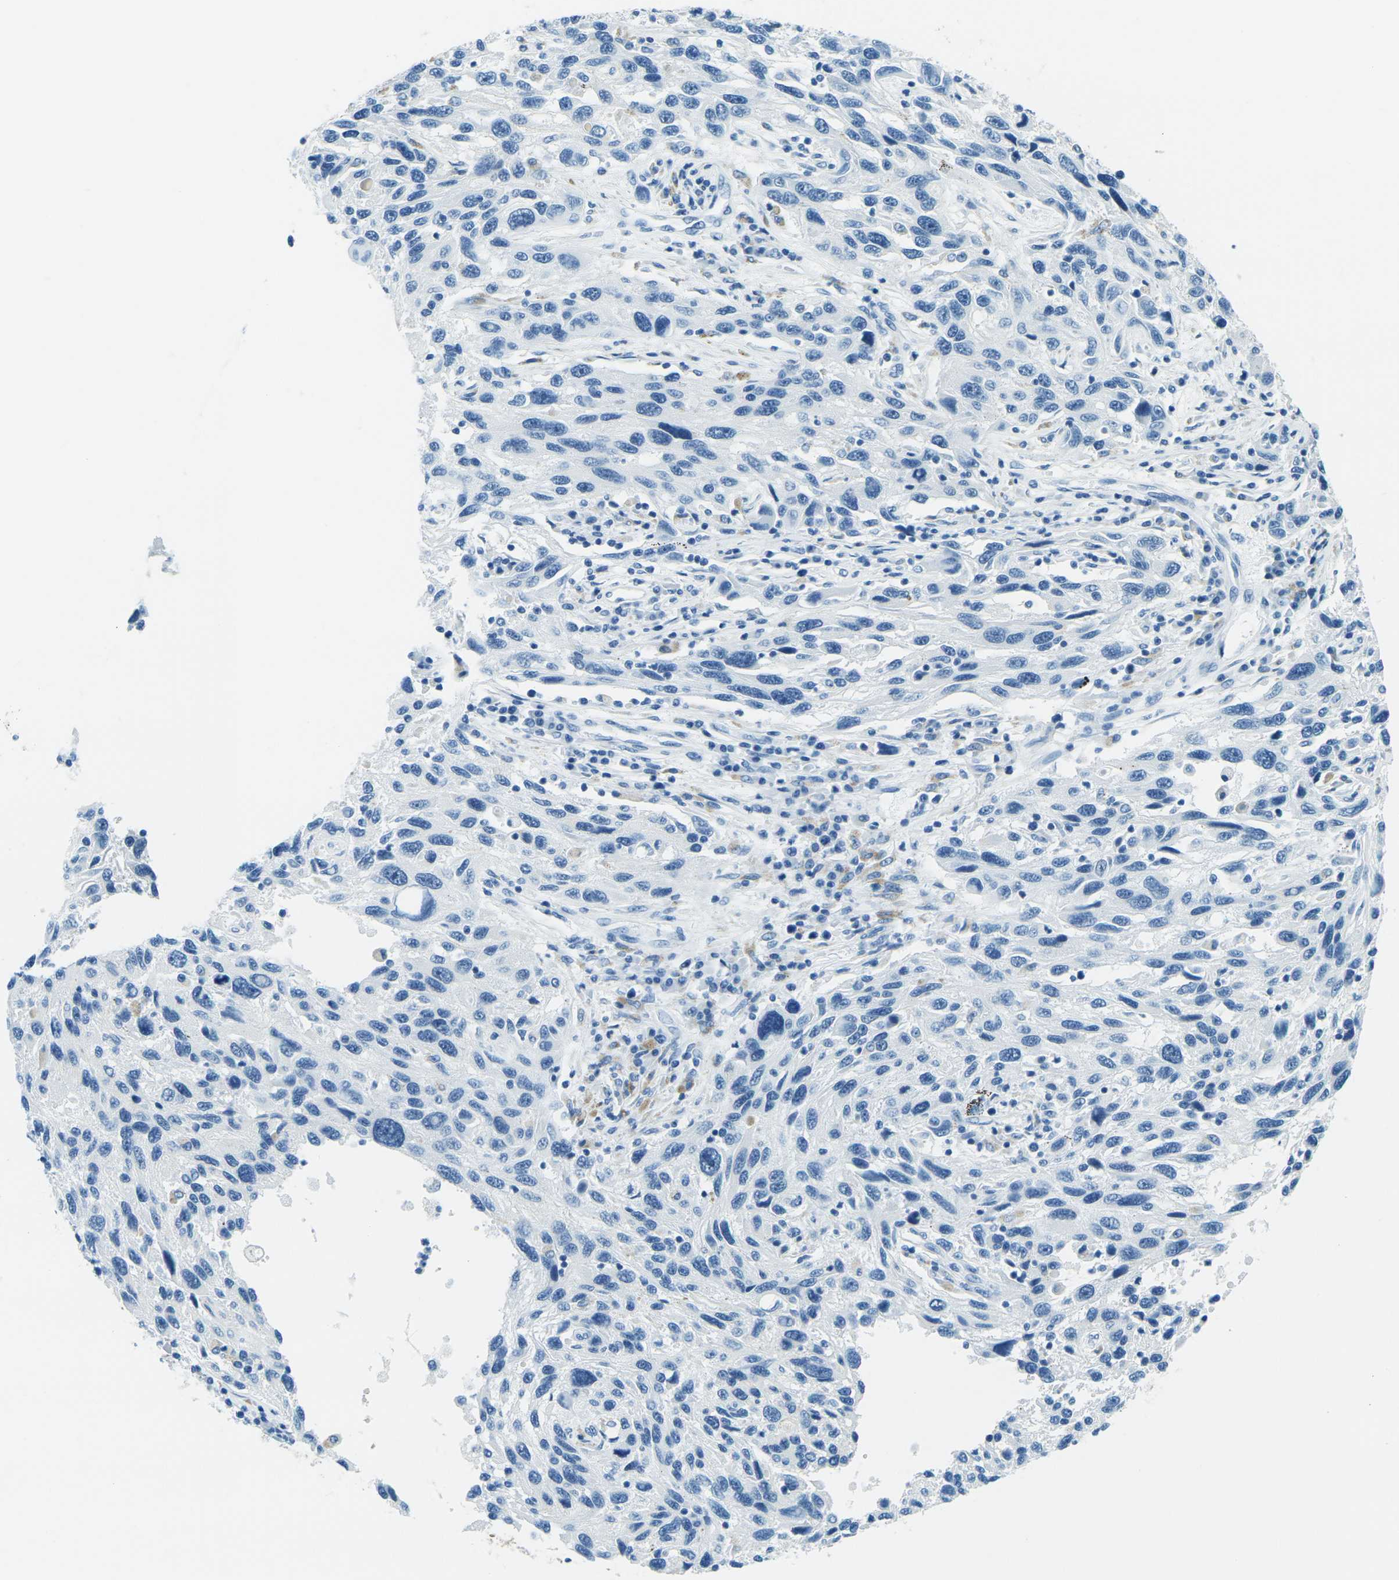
{"staining": {"intensity": "negative", "quantity": "none", "location": "none"}, "tissue": "melanoma", "cell_type": "Tumor cells", "image_type": "cancer", "snomed": [{"axis": "morphology", "description": "Malignant melanoma, NOS"}, {"axis": "topography", "description": "Skin"}], "caption": "This is an IHC histopathology image of human melanoma. There is no expression in tumor cells.", "gene": "OCLN", "patient": {"sex": "male", "age": 53}}